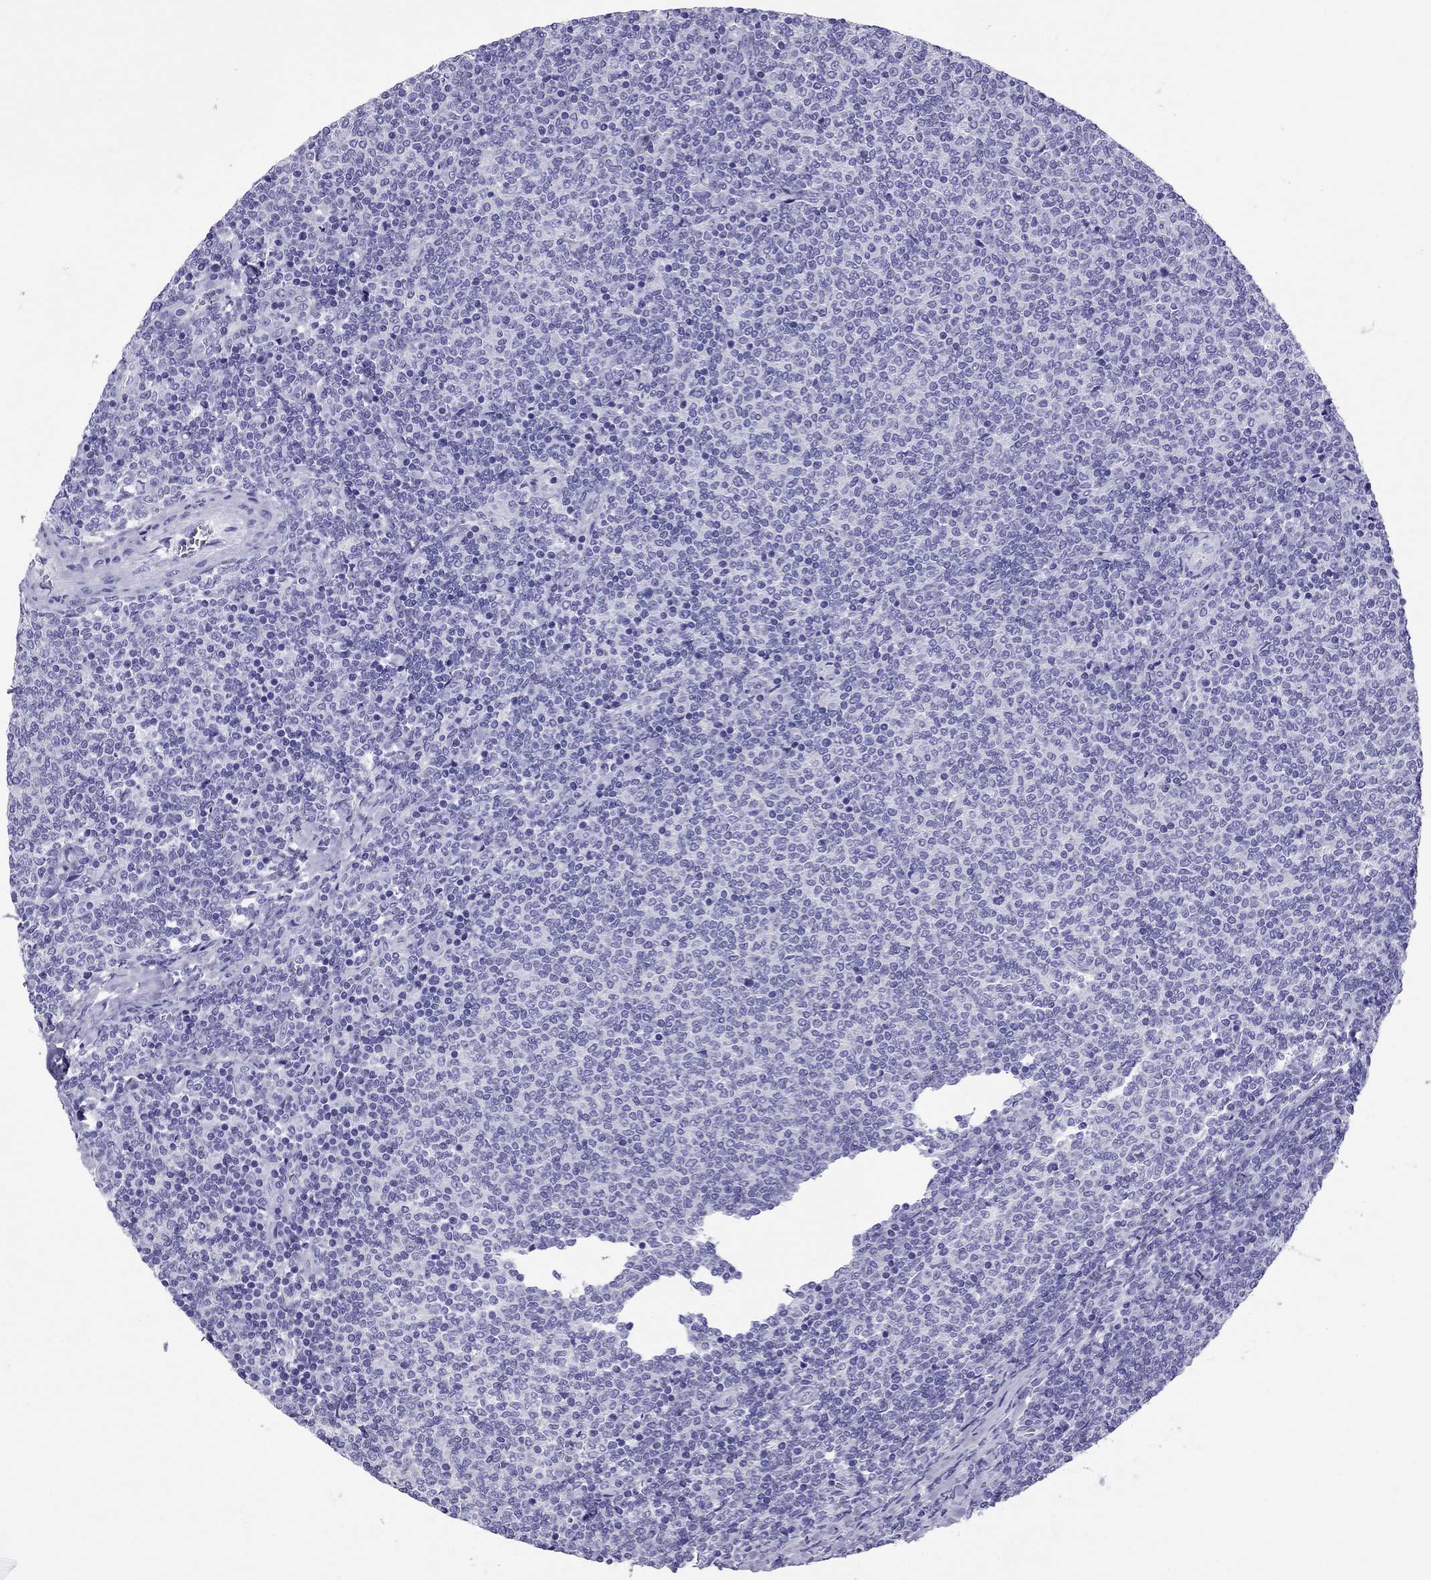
{"staining": {"intensity": "negative", "quantity": "none", "location": "none"}, "tissue": "lymphoma", "cell_type": "Tumor cells", "image_type": "cancer", "snomed": [{"axis": "morphology", "description": "Malignant lymphoma, non-Hodgkin's type, Low grade"}, {"axis": "topography", "description": "Lymph node"}], "caption": "High magnification brightfield microscopy of lymphoma stained with DAB (3,3'-diaminobenzidine) (brown) and counterstained with hematoxylin (blue): tumor cells show no significant positivity. Brightfield microscopy of IHC stained with DAB (3,3'-diaminobenzidine) (brown) and hematoxylin (blue), captured at high magnification.", "gene": "AVPR1B", "patient": {"sex": "male", "age": 52}}